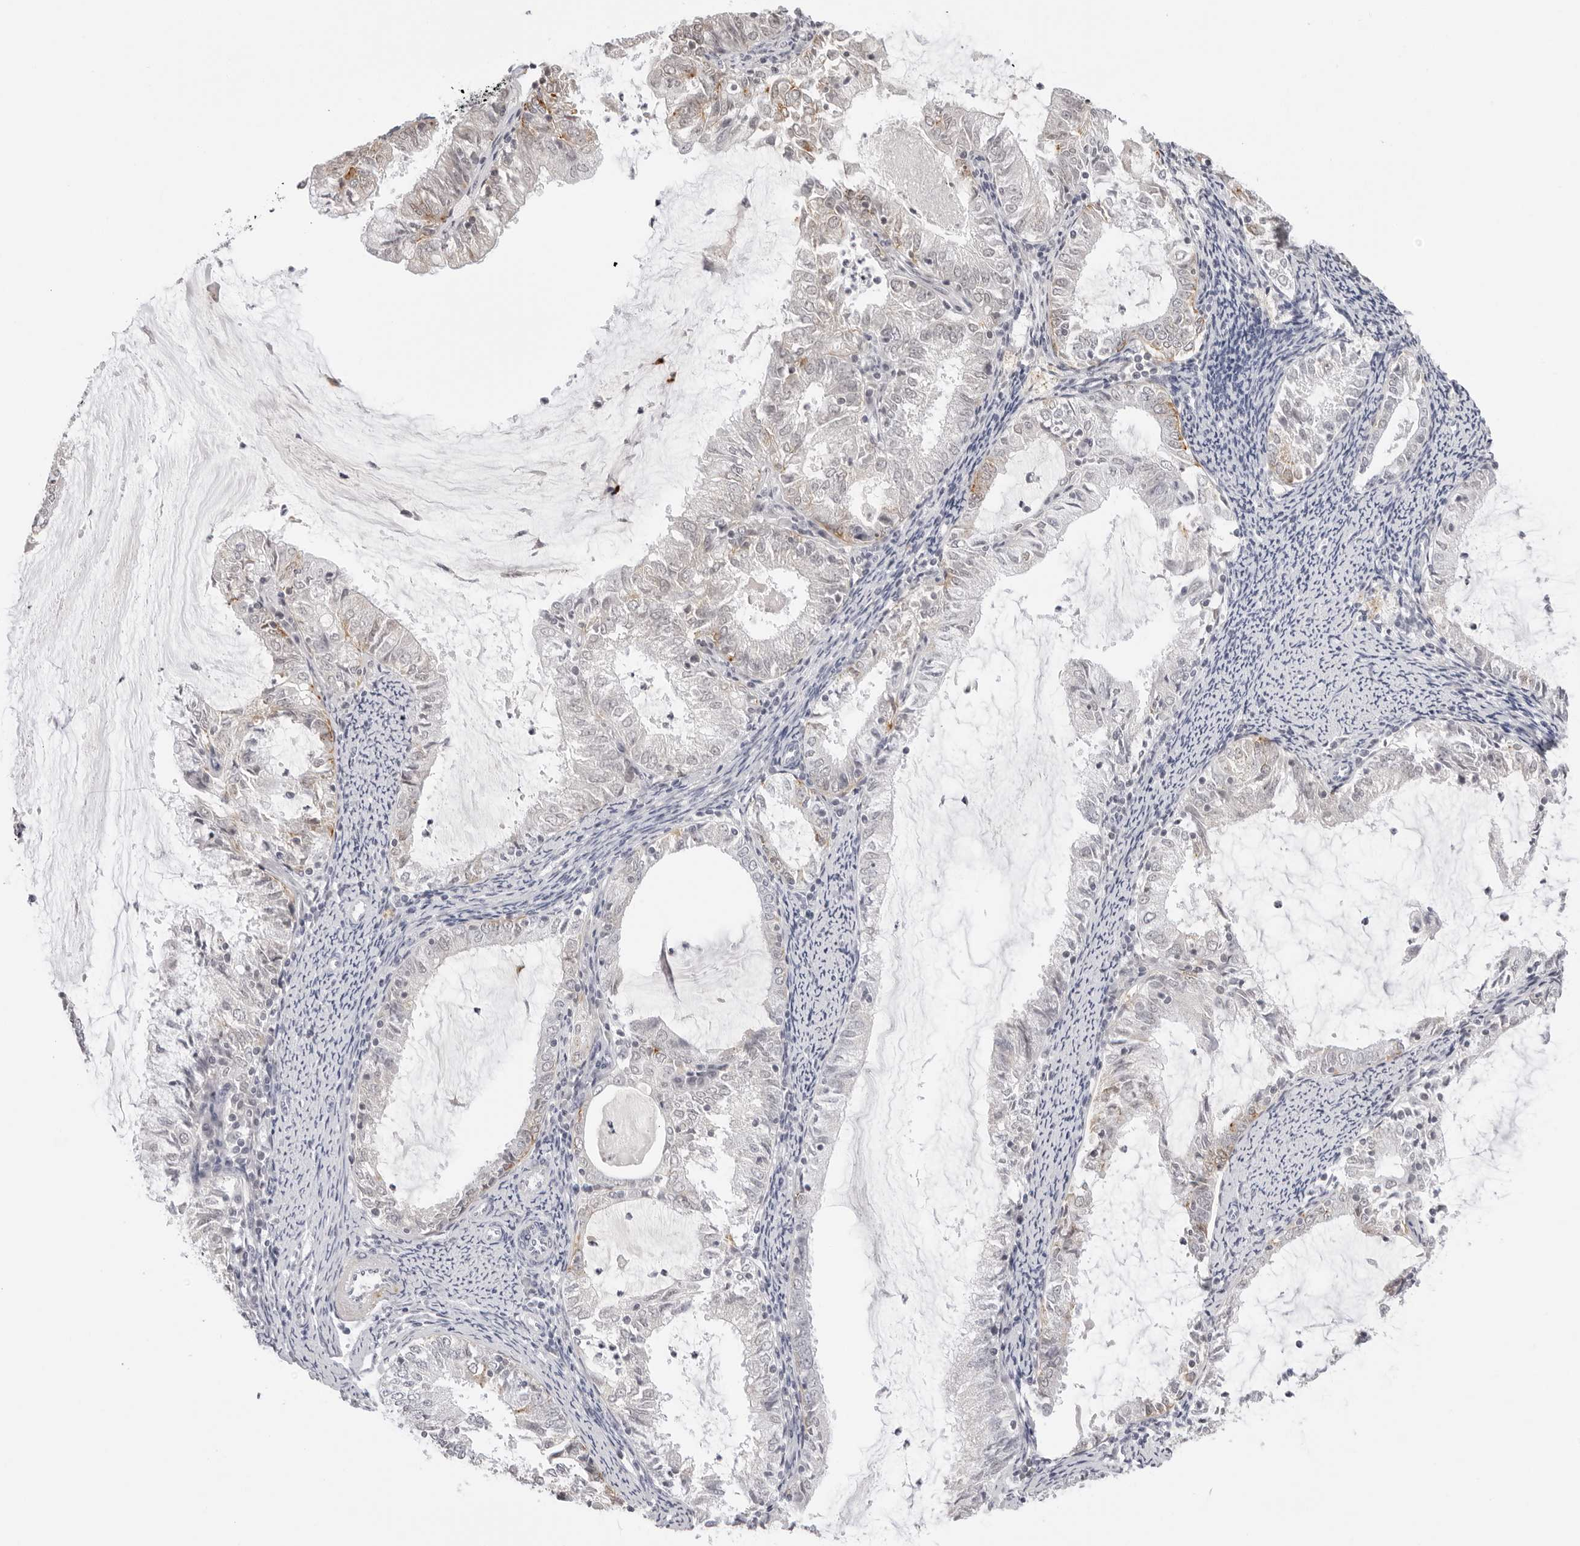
{"staining": {"intensity": "weak", "quantity": "<25%", "location": "cytoplasmic/membranous"}, "tissue": "endometrial cancer", "cell_type": "Tumor cells", "image_type": "cancer", "snomed": [{"axis": "morphology", "description": "Adenocarcinoma, NOS"}, {"axis": "topography", "description": "Endometrium"}], "caption": "Tumor cells show no significant expression in adenocarcinoma (endometrial). The staining is performed using DAB brown chromogen with nuclei counter-stained in using hematoxylin.", "gene": "STRADB", "patient": {"sex": "female", "age": 57}}